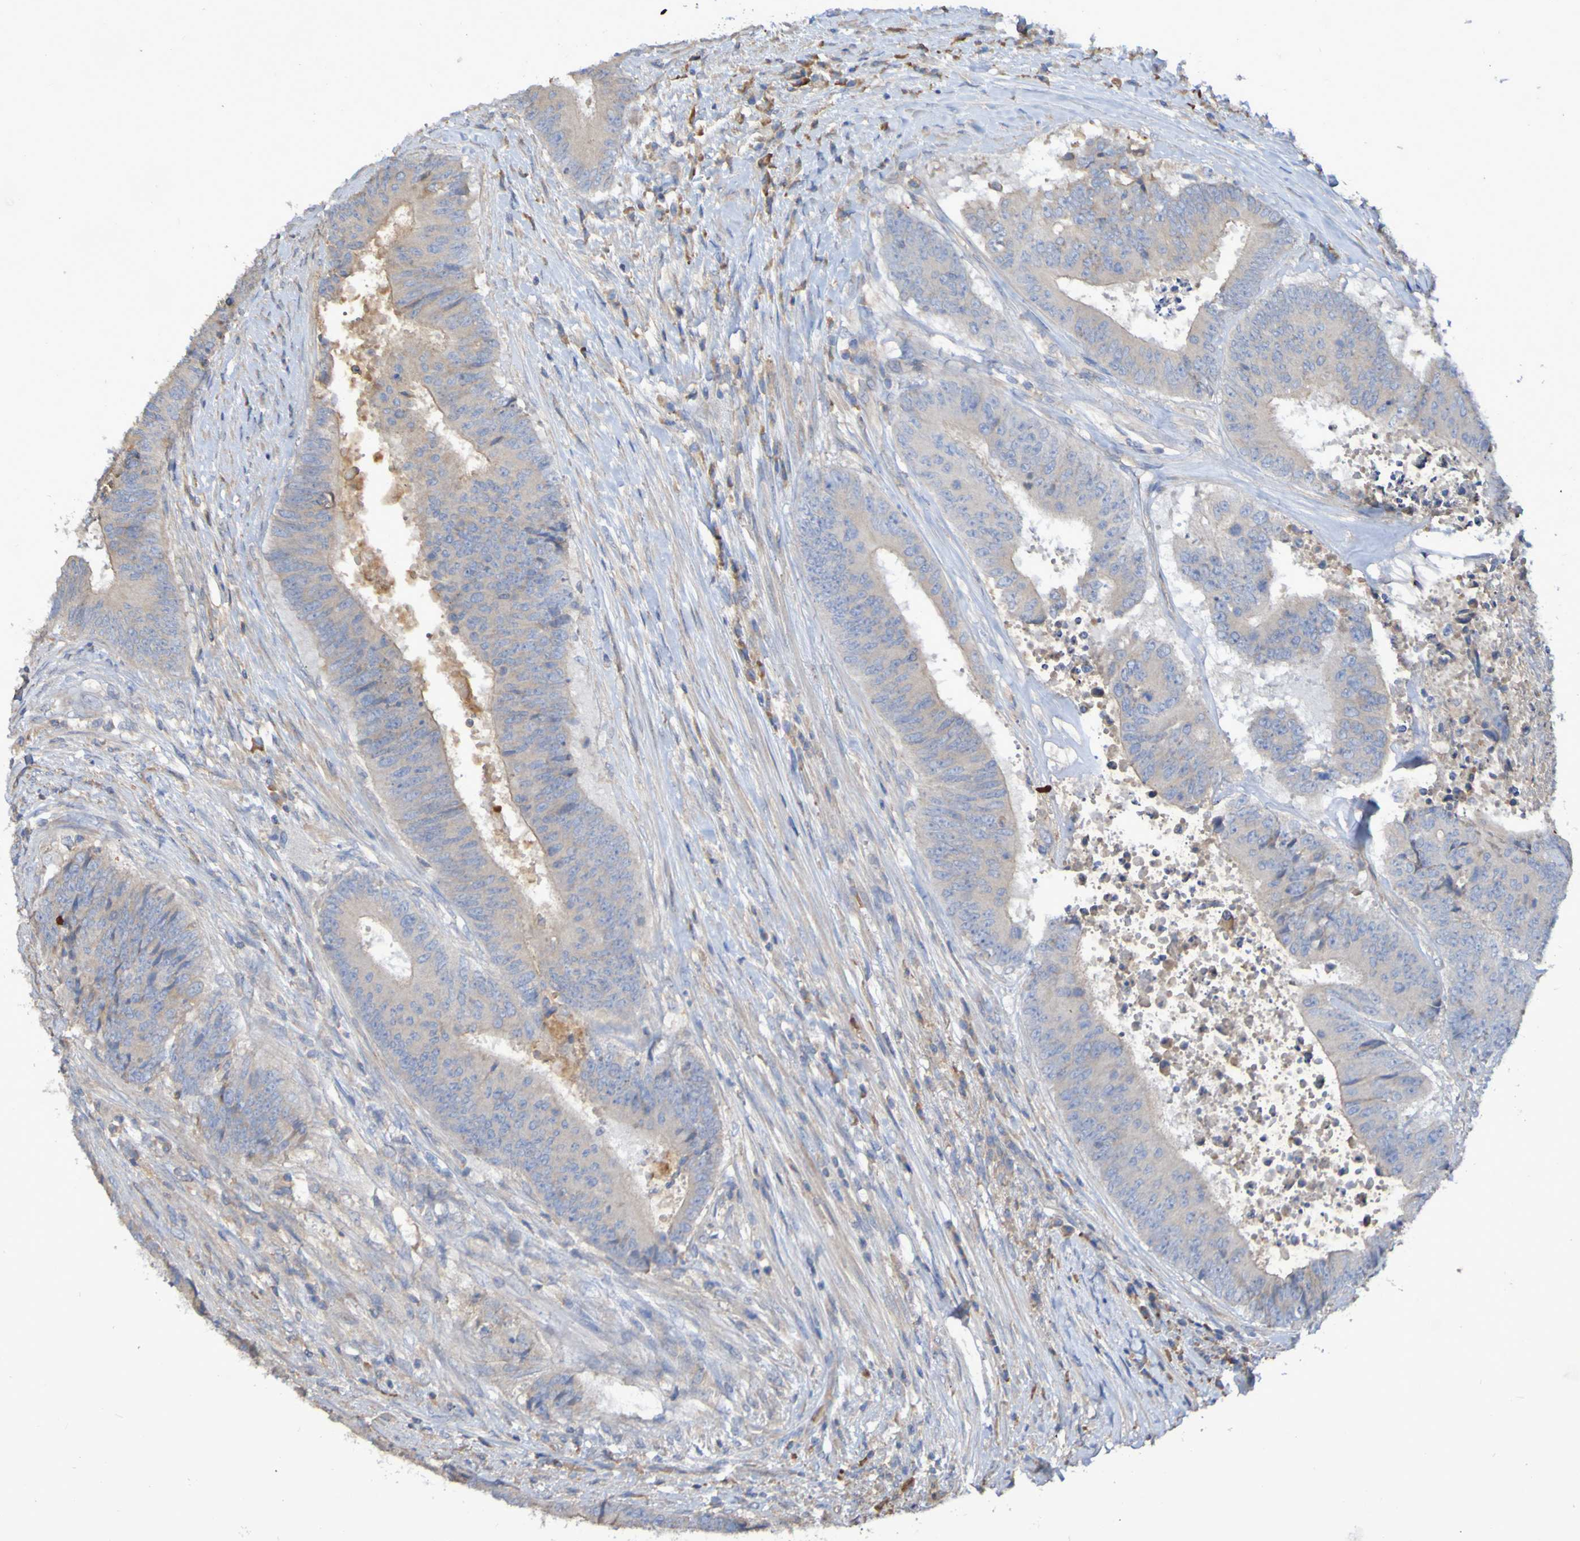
{"staining": {"intensity": "weak", "quantity": "25%-75%", "location": "cytoplasmic/membranous"}, "tissue": "colorectal cancer", "cell_type": "Tumor cells", "image_type": "cancer", "snomed": [{"axis": "morphology", "description": "Adenocarcinoma, NOS"}, {"axis": "topography", "description": "Rectum"}], "caption": "Colorectal cancer stained for a protein displays weak cytoplasmic/membranous positivity in tumor cells. Ihc stains the protein of interest in brown and the nuclei are stained blue.", "gene": "SYNJ1", "patient": {"sex": "male", "age": 72}}